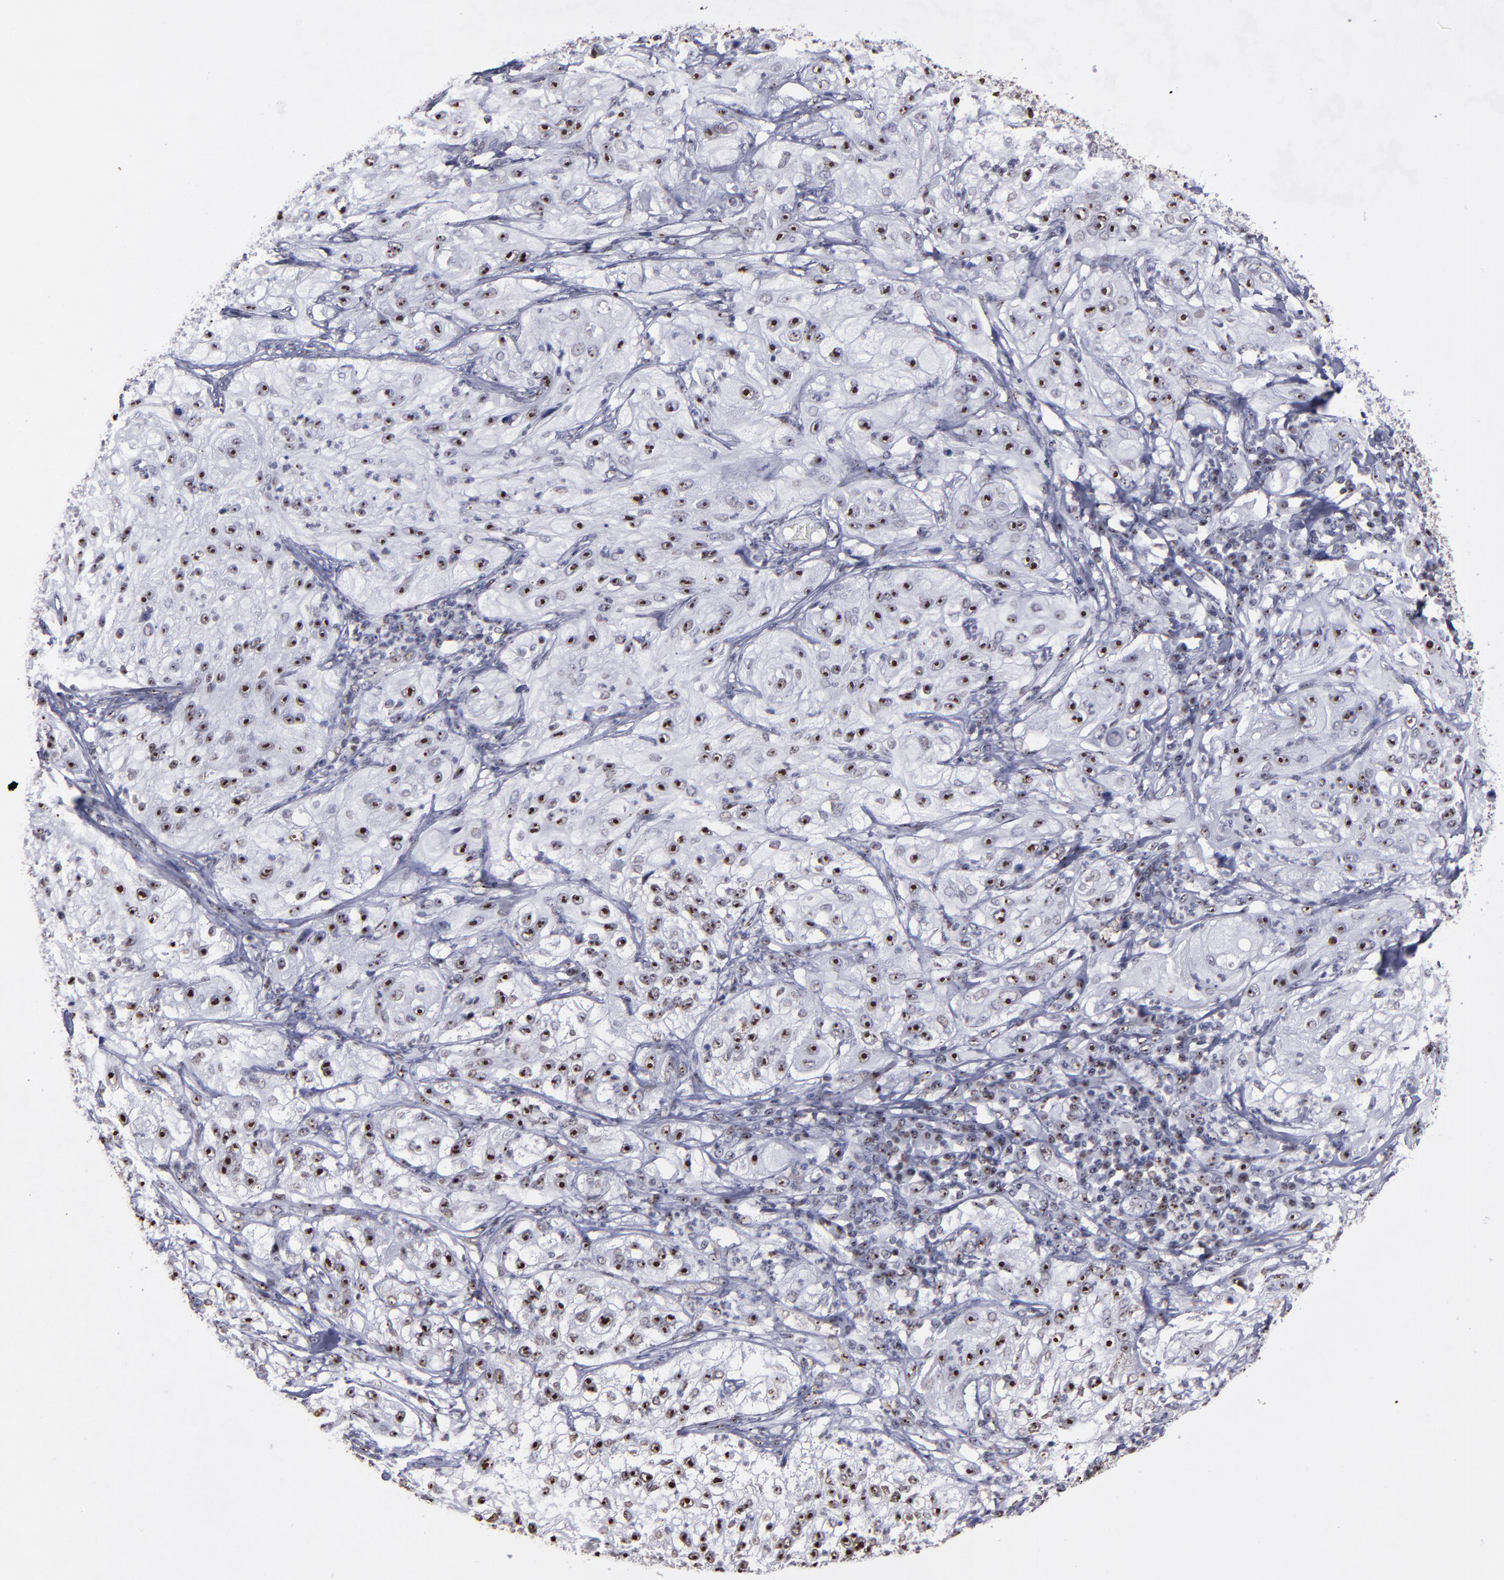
{"staining": {"intensity": "weak", "quantity": "25%-75%", "location": "nuclear"}, "tissue": "lung cancer", "cell_type": "Tumor cells", "image_type": "cancer", "snomed": [{"axis": "morphology", "description": "Inflammation, NOS"}, {"axis": "morphology", "description": "Squamous cell carcinoma, NOS"}, {"axis": "topography", "description": "Lymph node"}, {"axis": "topography", "description": "Soft tissue"}, {"axis": "topography", "description": "Lung"}], "caption": "Lung cancer stained for a protein exhibits weak nuclear positivity in tumor cells.", "gene": "HNRNPA2B1", "patient": {"sex": "male", "age": 66}}